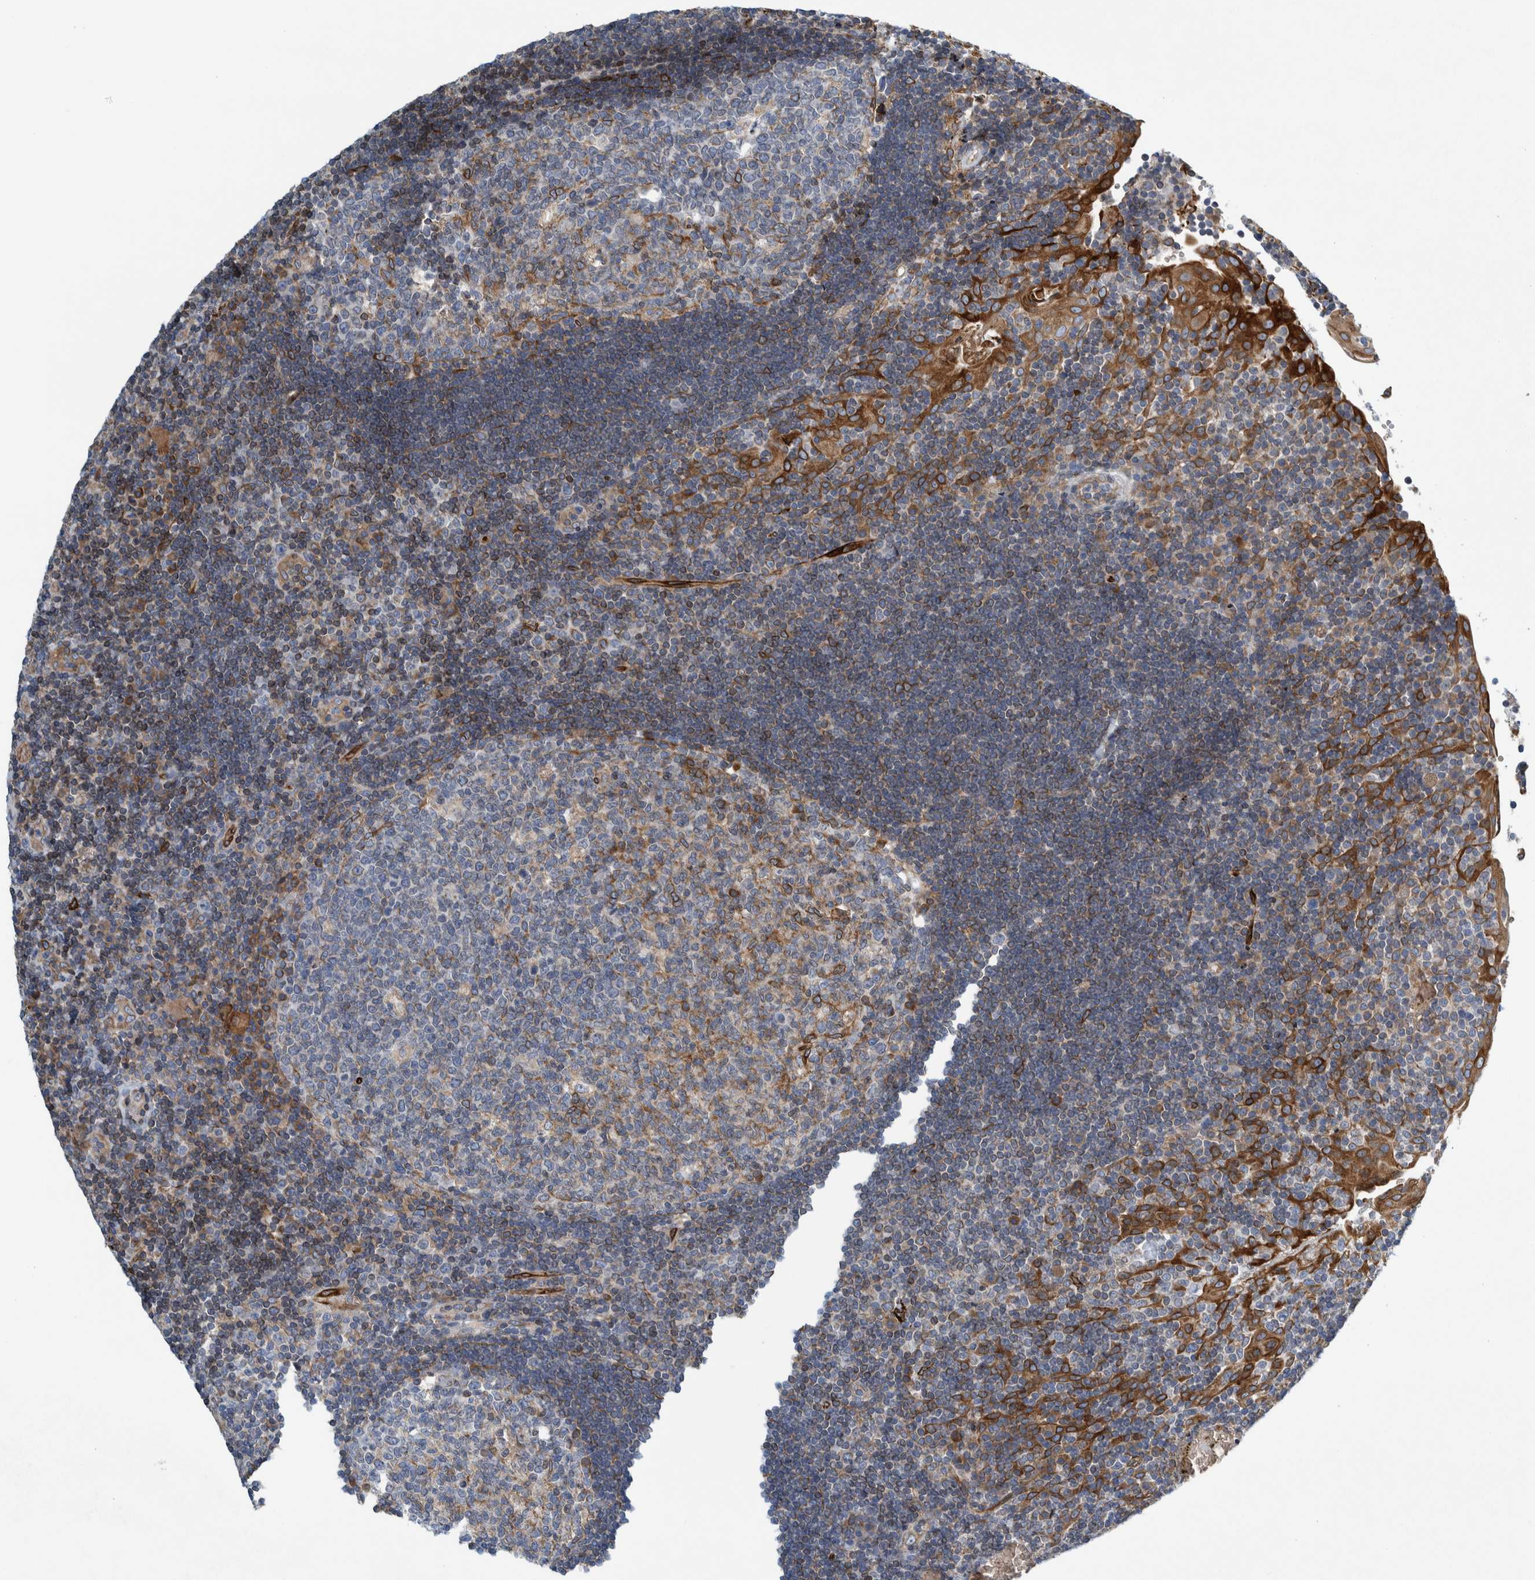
{"staining": {"intensity": "moderate", "quantity": "25%-75%", "location": "cytoplasmic/membranous"}, "tissue": "tonsil", "cell_type": "Germinal center cells", "image_type": "normal", "snomed": [{"axis": "morphology", "description": "Normal tissue, NOS"}, {"axis": "topography", "description": "Tonsil"}], "caption": "IHC photomicrograph of unremarkable human tonsil stained for a protein (brown), which reveals medium levels of moderate cytoplasmic/membranous expression in about 25%-75% of germinal center cells.", "gene": "THEM6", "patient": {"sex": "female", "age": 40}}